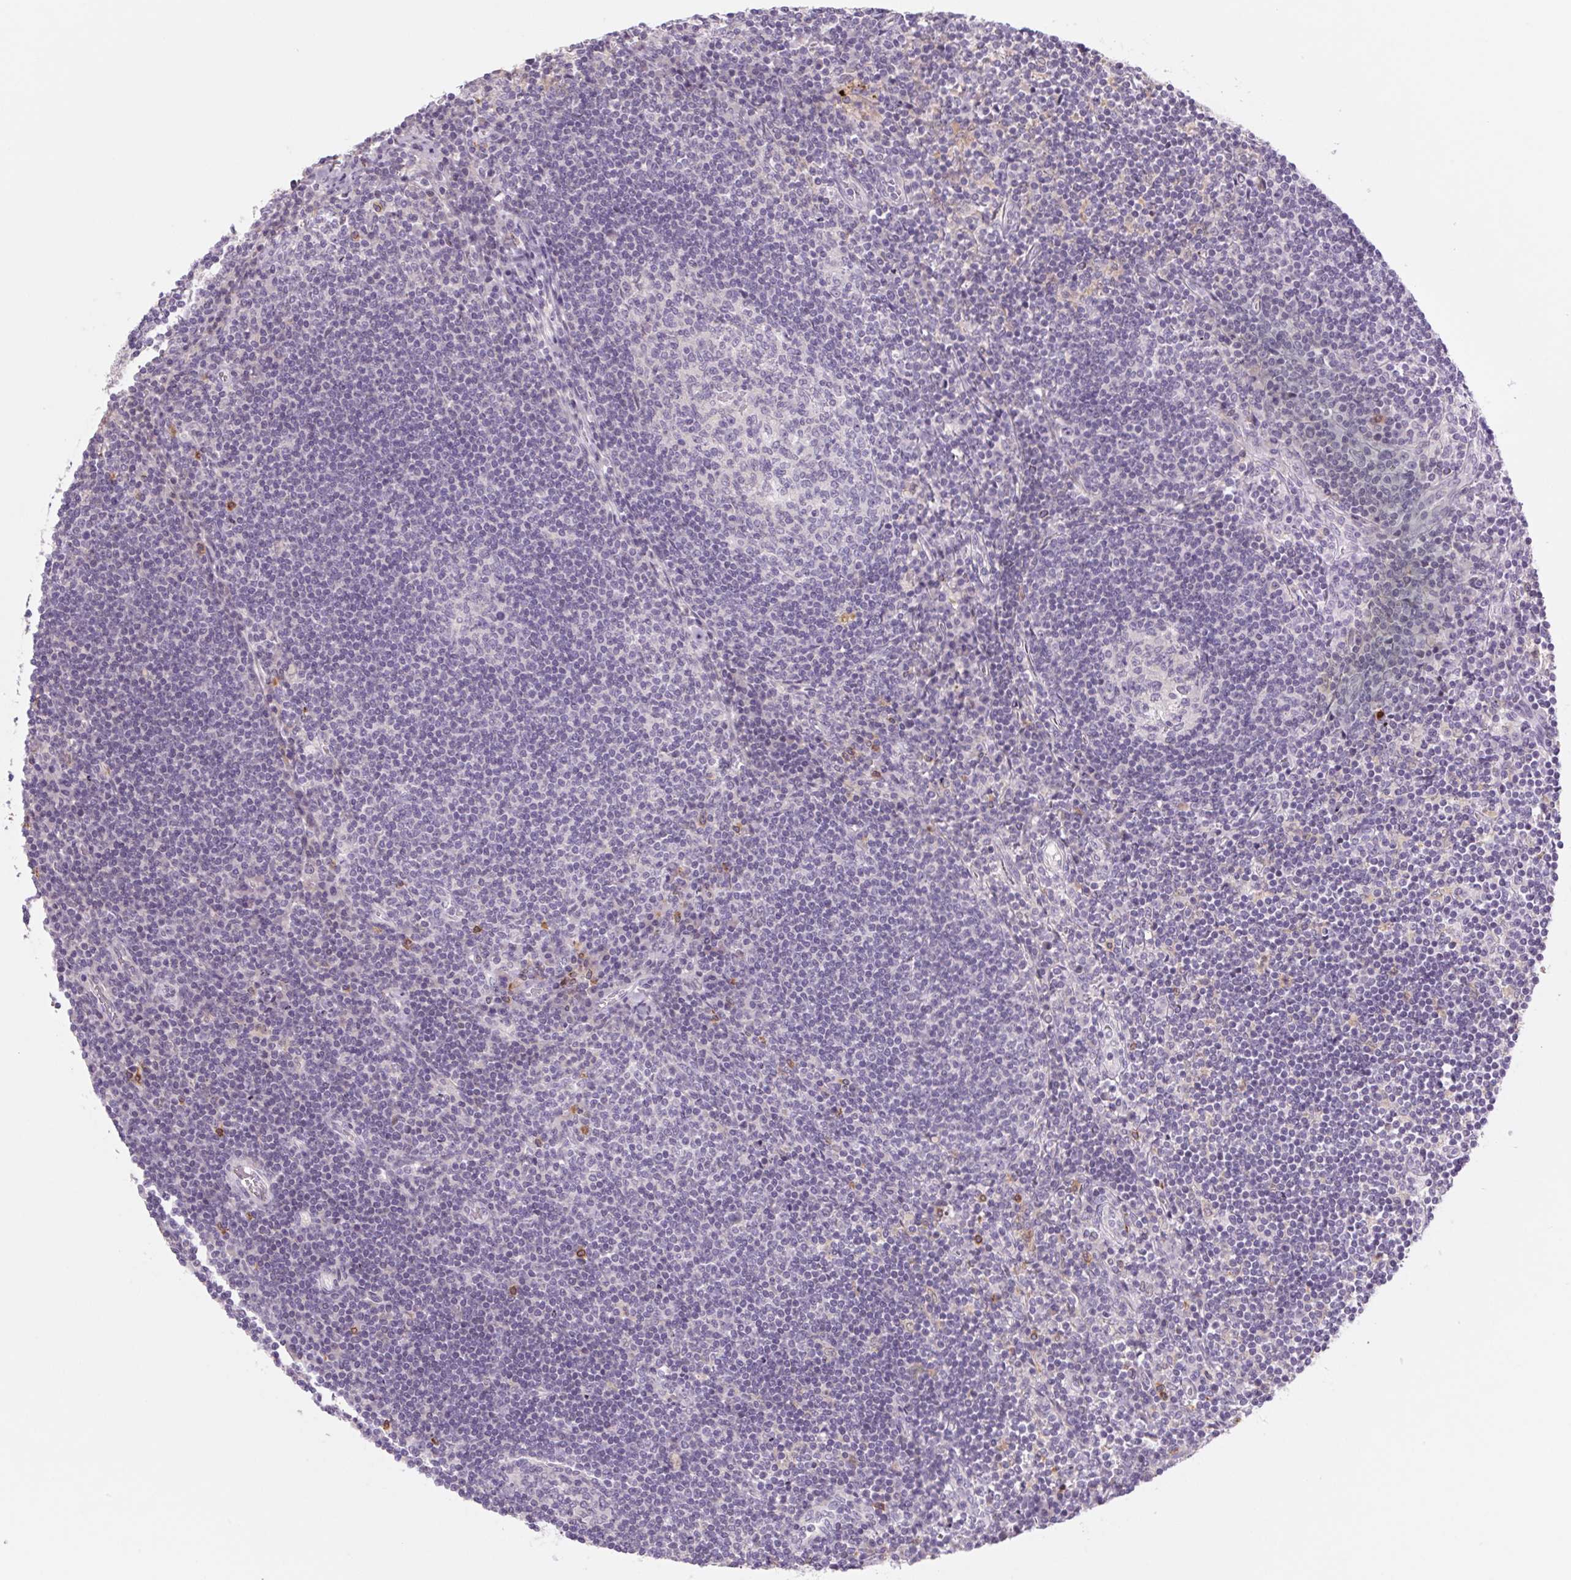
{"staining": {"intensity": "negative", "quantity": "none", "location": "none"}, "tissue": "lymph node", "cell_type": "Germinal center cells", "image_type": "normal", "snomed": [{"axis": "morphology", "description": "Normal tissue, NOS"}, {"axis": "topography", "description": "Lymph node"}], "caption": "Germinal center cells are negative for brown protein staining in normal lymph node. (DAB (3,3'-diaminobenzidine) IHC, high magnification).", "gene": "KRT1", "patient": {"sex": "male", "age": 67}}